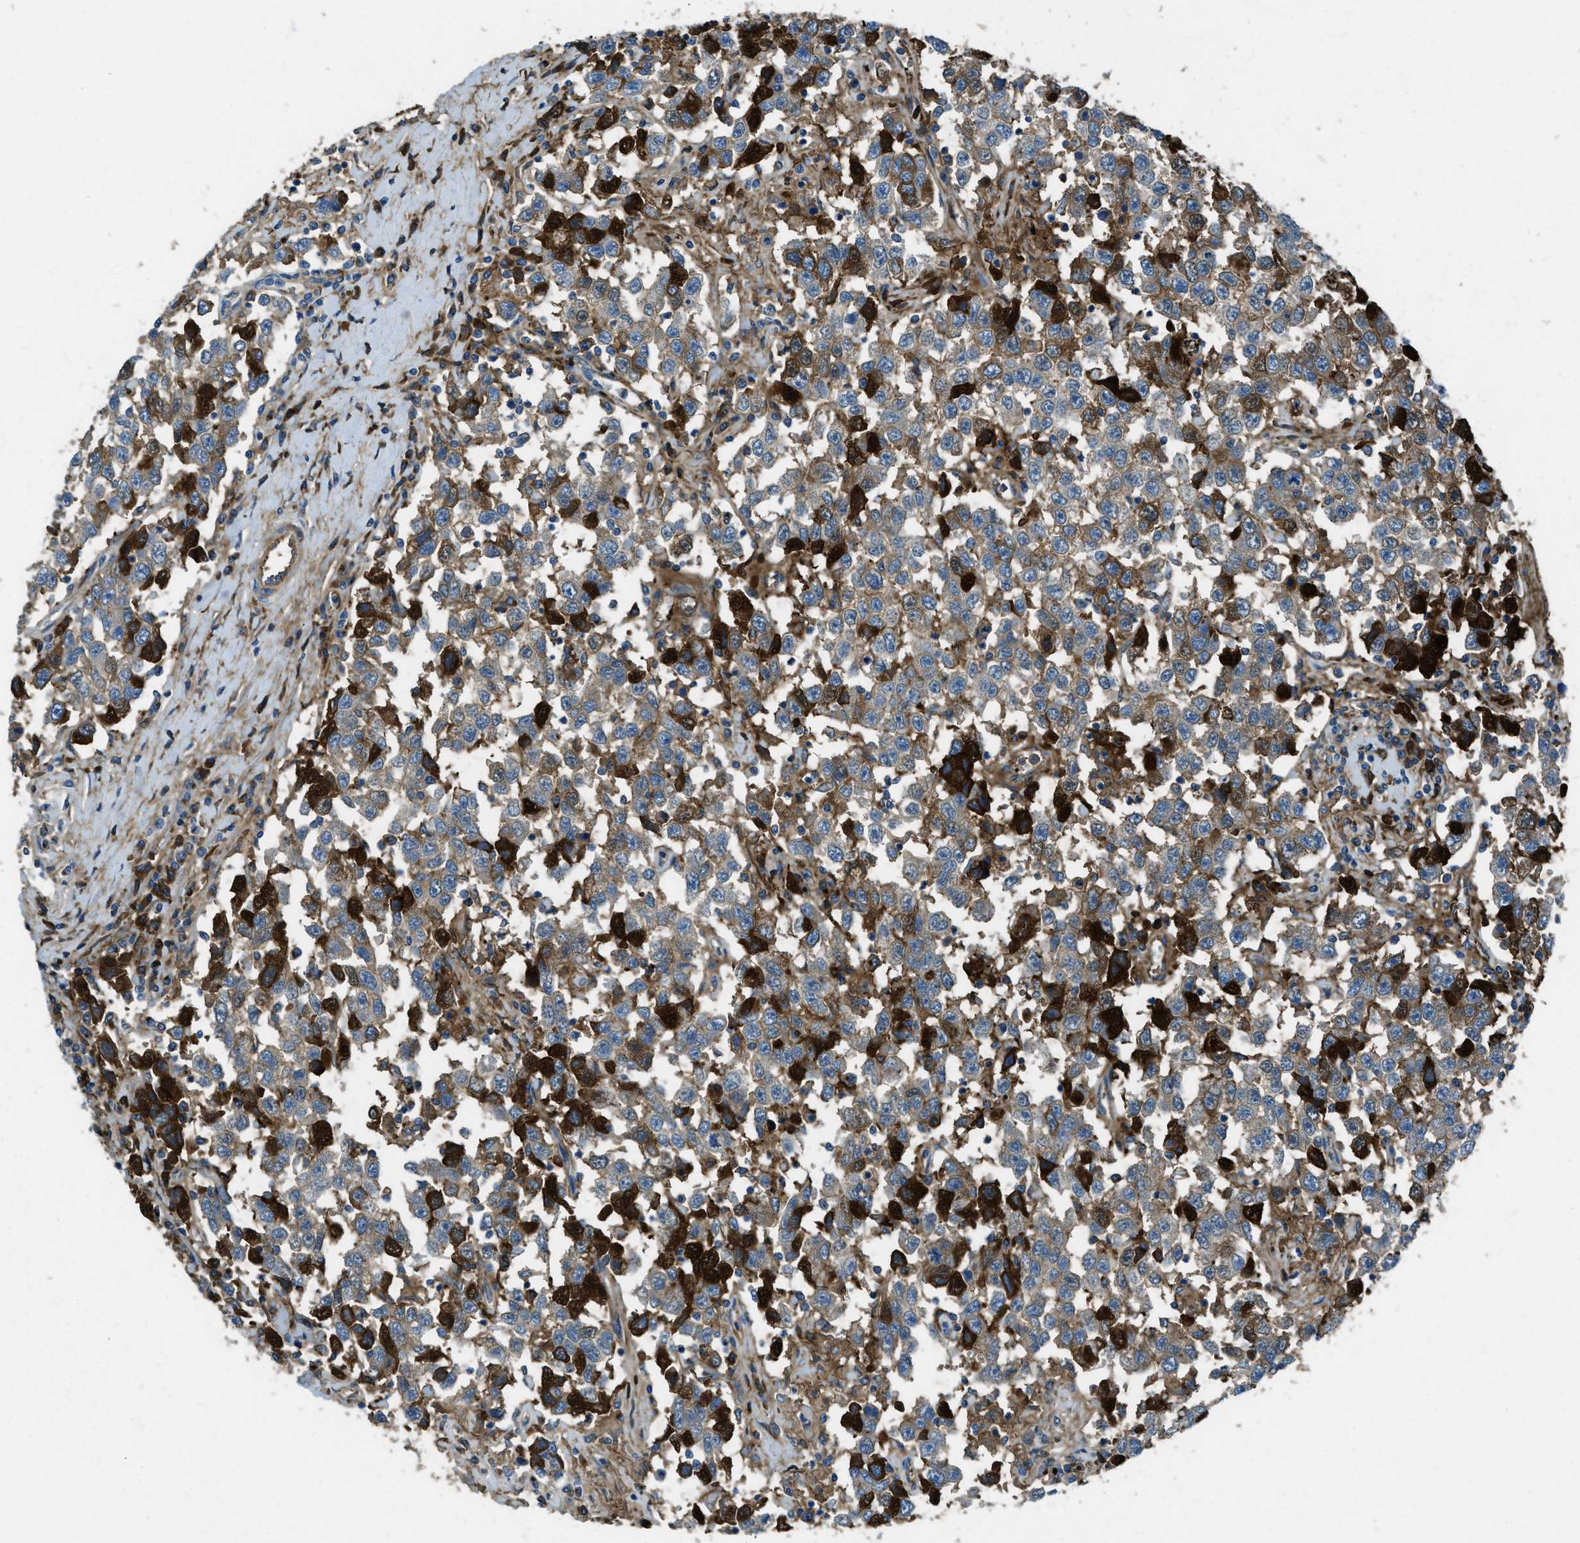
{"staining": {"intensity": "strong", "quantity": "25%-75%", "location": "cytoplasmic/membranous"}, "tissue": "testis cancer", "cell_type": "Tumor cells", "image_type": "cancer", "snomed": [{"axis": "morphology", "description": "Seminoma, NOS"}, {"axis": "topography", "description": "Testis"}], "caption": "A micrograph showing strong cytoplasmic/membranous staining in approximately 25%-75% of tumor cells in seminoma (testis), as visualized by brown immunohistochemical staining.", "gene": "TRIM59", "patient": {"sex": "male", "age": 41}}